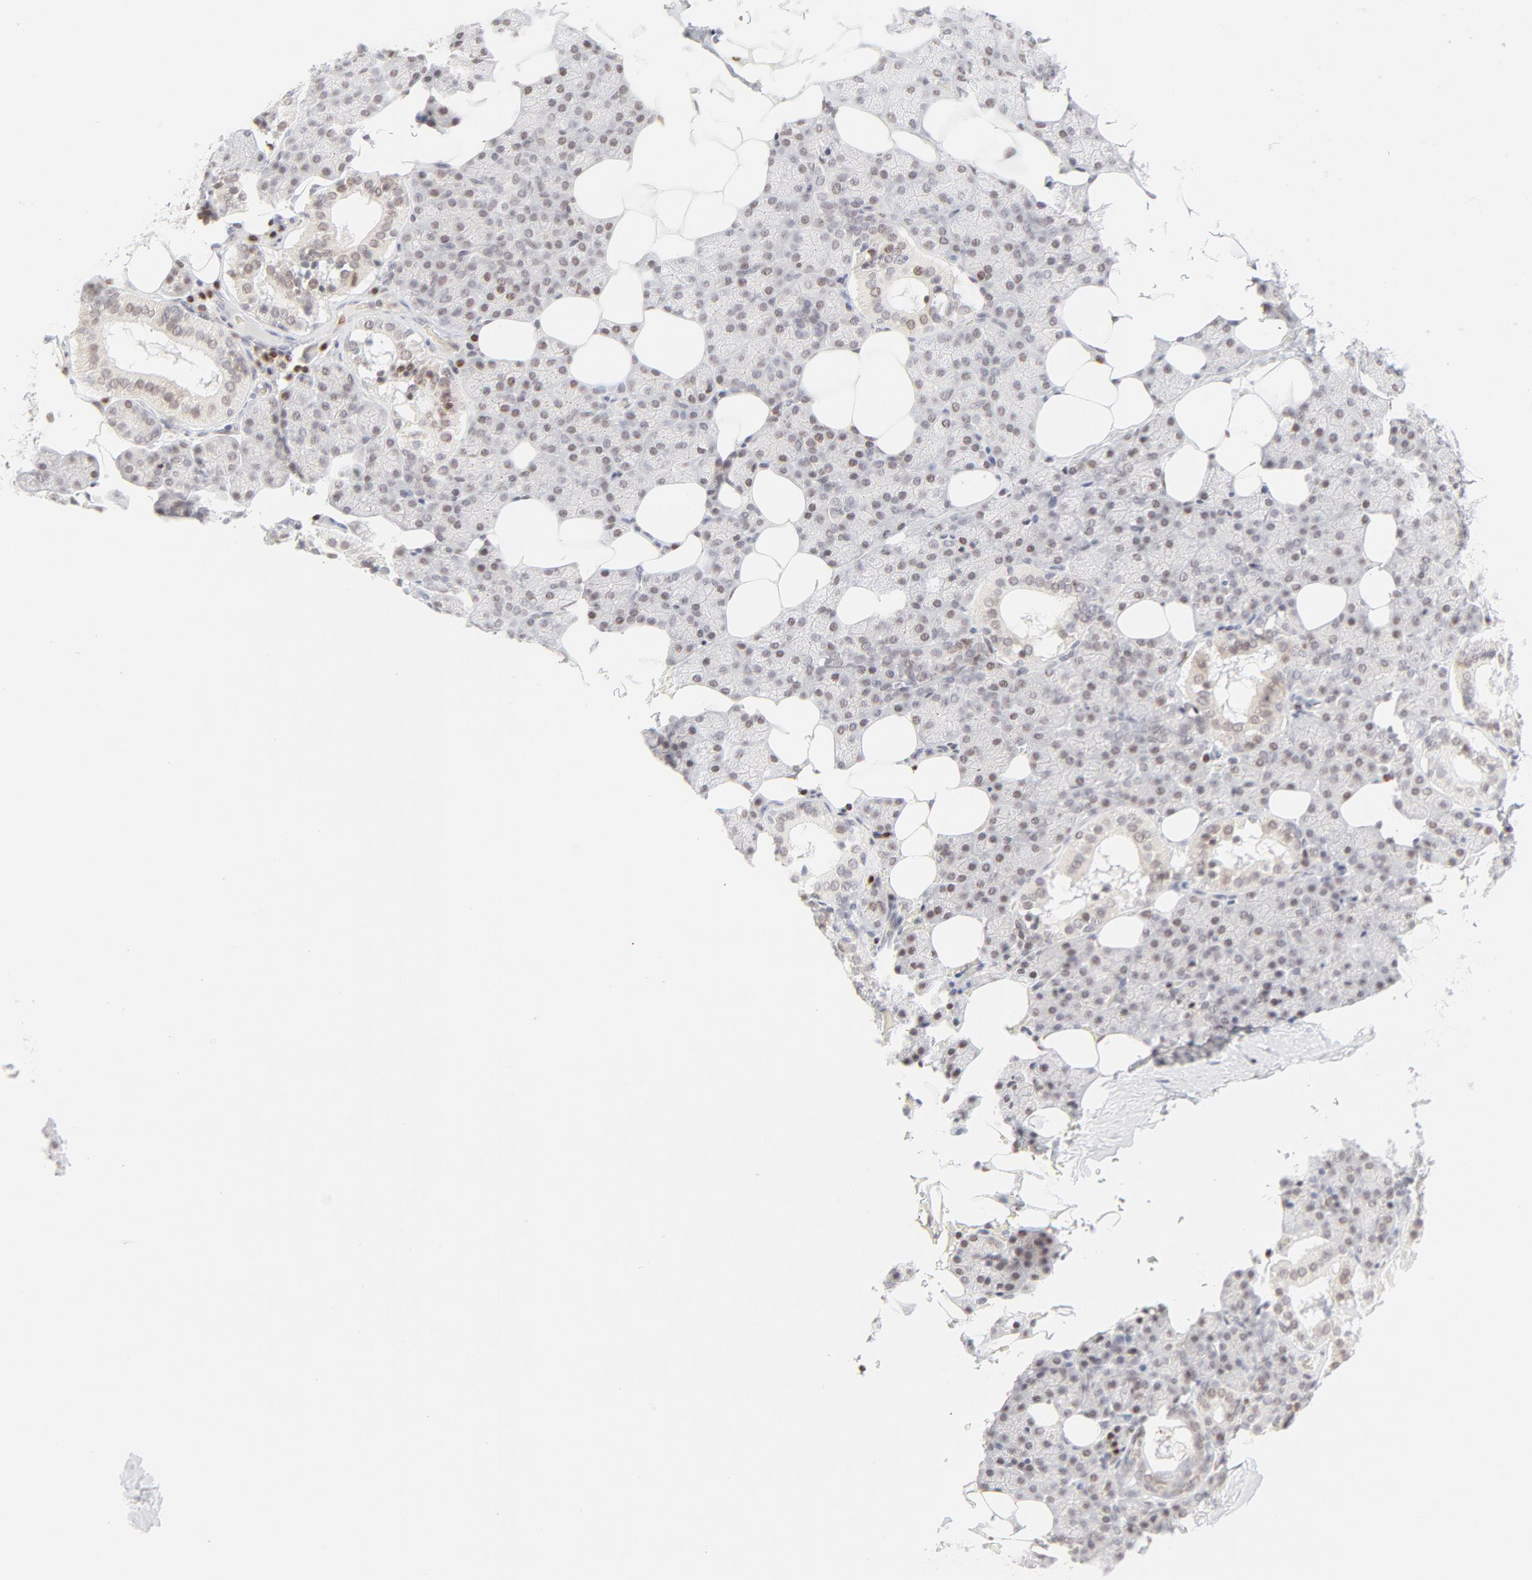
{"staining": {"intensity": "weak", "quantity": "25%-75%", "location": "cytoplasmic/membranous,nuclear"}, "tissue": "salivary gland", "cell_type": "Glandular cells", "image_type": "normal", "snomed": [{"axis": "morphology", "description": "Normal tissue, NOS"}, {"axis": "topography", "description": "Lymph node"}, {"axis": "topography", "description": "Salivary gland"}], "caption": "Salivary gland stained with DAB immunohistochemistry (IHC) exhibits low levels of weak cytoplasmic/membranous,nuclear expression in about 25%-75% of glandular cells. (Stains: DAB in brown, nuclei in blue, Microscopy: brightfield microscopy at high magnification).", "gene": "PRKCB", "patient": {"sex": "male", "age": 8}}